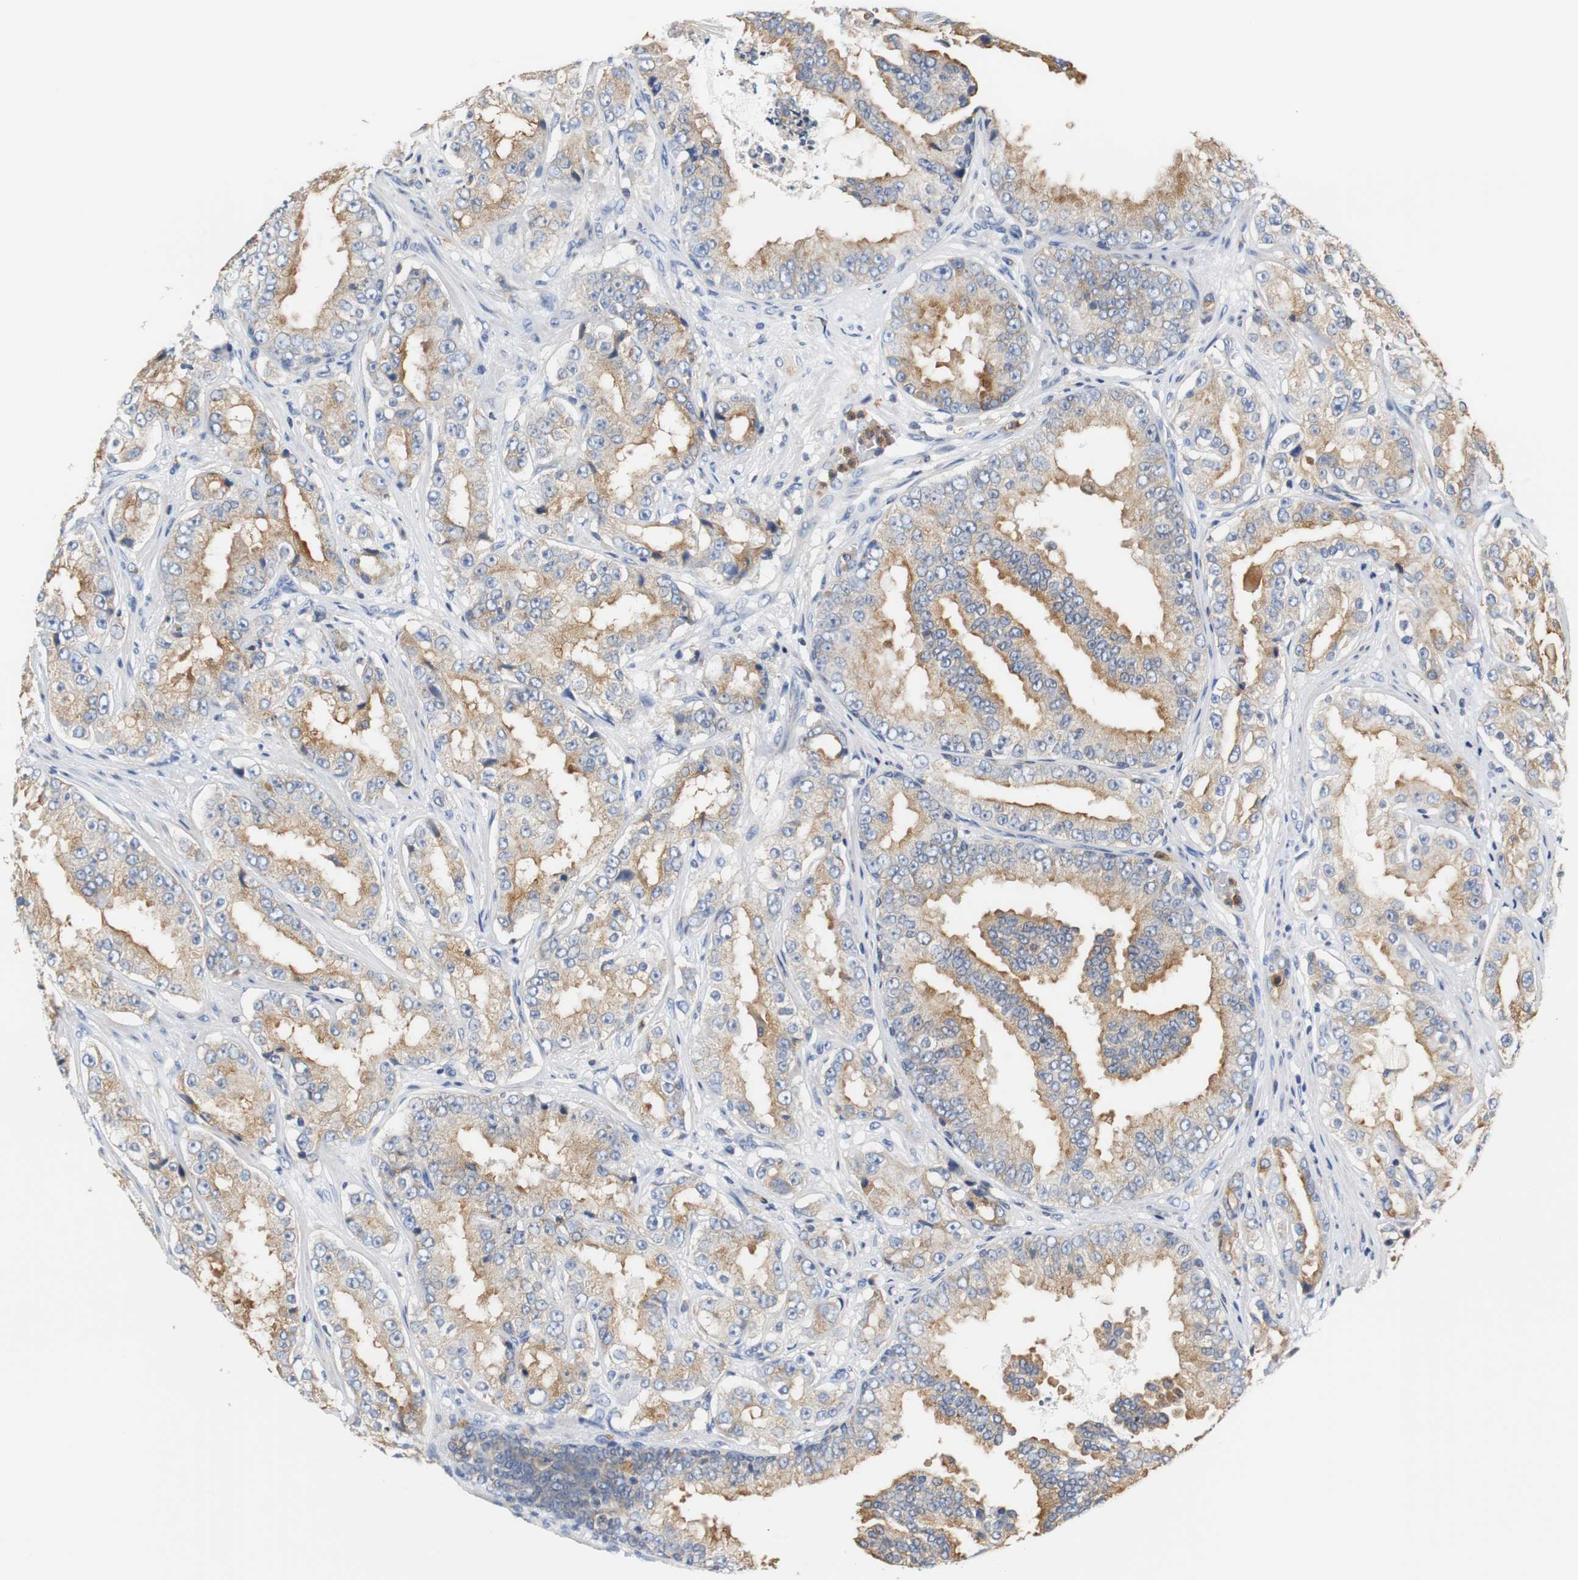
{"staining": {"intensity": "moderate", "quantity": ">75%", "location": "cytoplasmic/membranous"}, "tissue": "prostate cancer", "cell_type": "Tumor cells", "image_type": "cancer", "snomed": [{"axis": "morphology", "description": "Adenocarcinoma, High grade"}, {"axis": "topography", "description": "Prostate"}], "caption": "Moderate cytoplasmic/membranous protein positivity is identified in approximately >75% of tumor cells in prostate high-grade adenocarcinoma.", "gene": "VAMP8", "patient": {"sex": "male", "age": 73}}